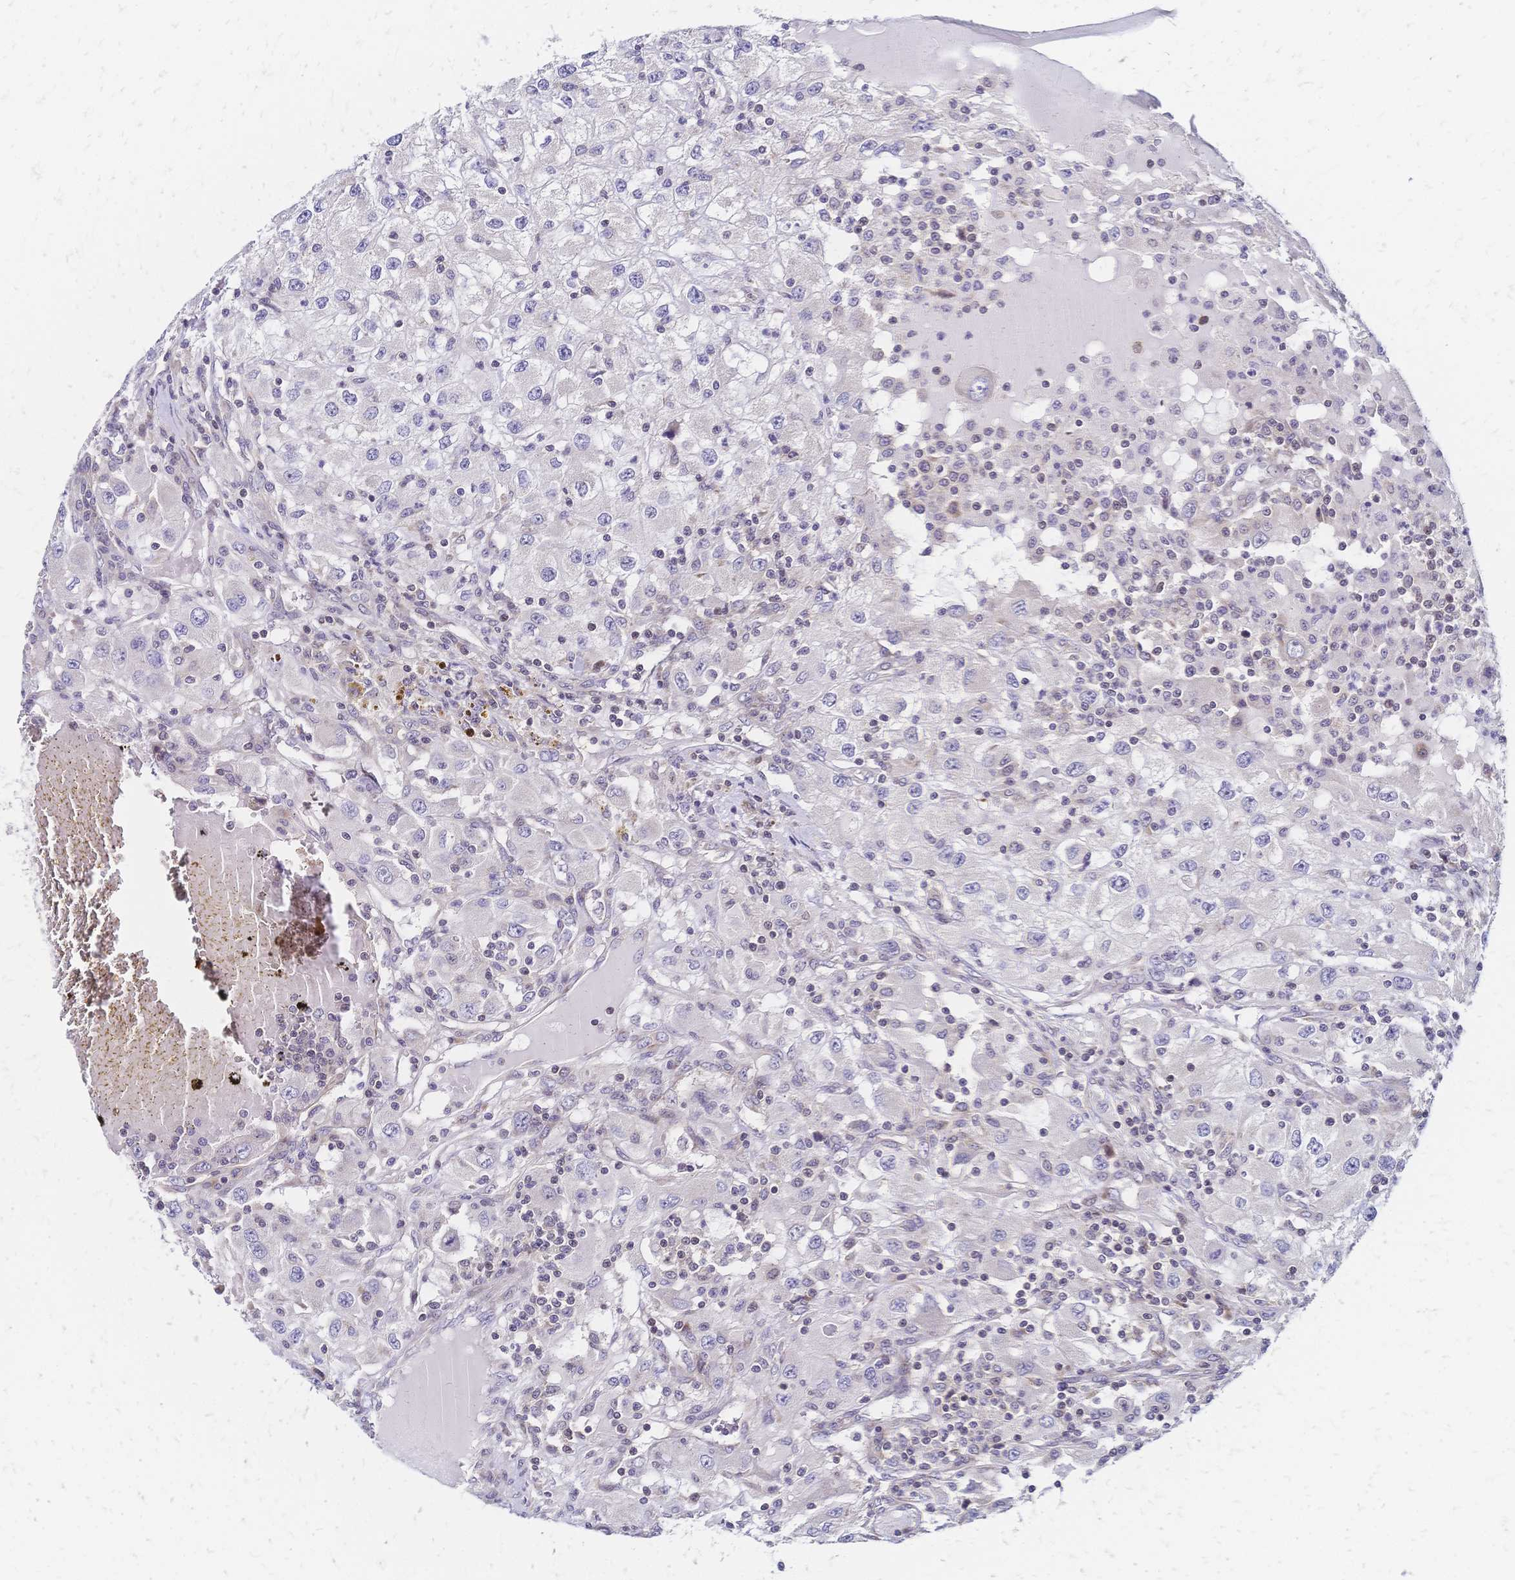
{"staining": {"intensity": "negative", "quantity": "none", "location": "none"}, "tissue": "renal cancer", "cell_type": "Tumor cells", "image_type": "cancer", "snomed": [{"axis": "morphology", "description": "Adenocarcinoma, NOS"}, {"axis": "topography", "description": "Kidney"}], "caption": "The image displays no staining of tumor cells in renal cancer (adenocarcinoma).", "gene": "CBX7", "patient": {"sex": "female", "age": 67}}